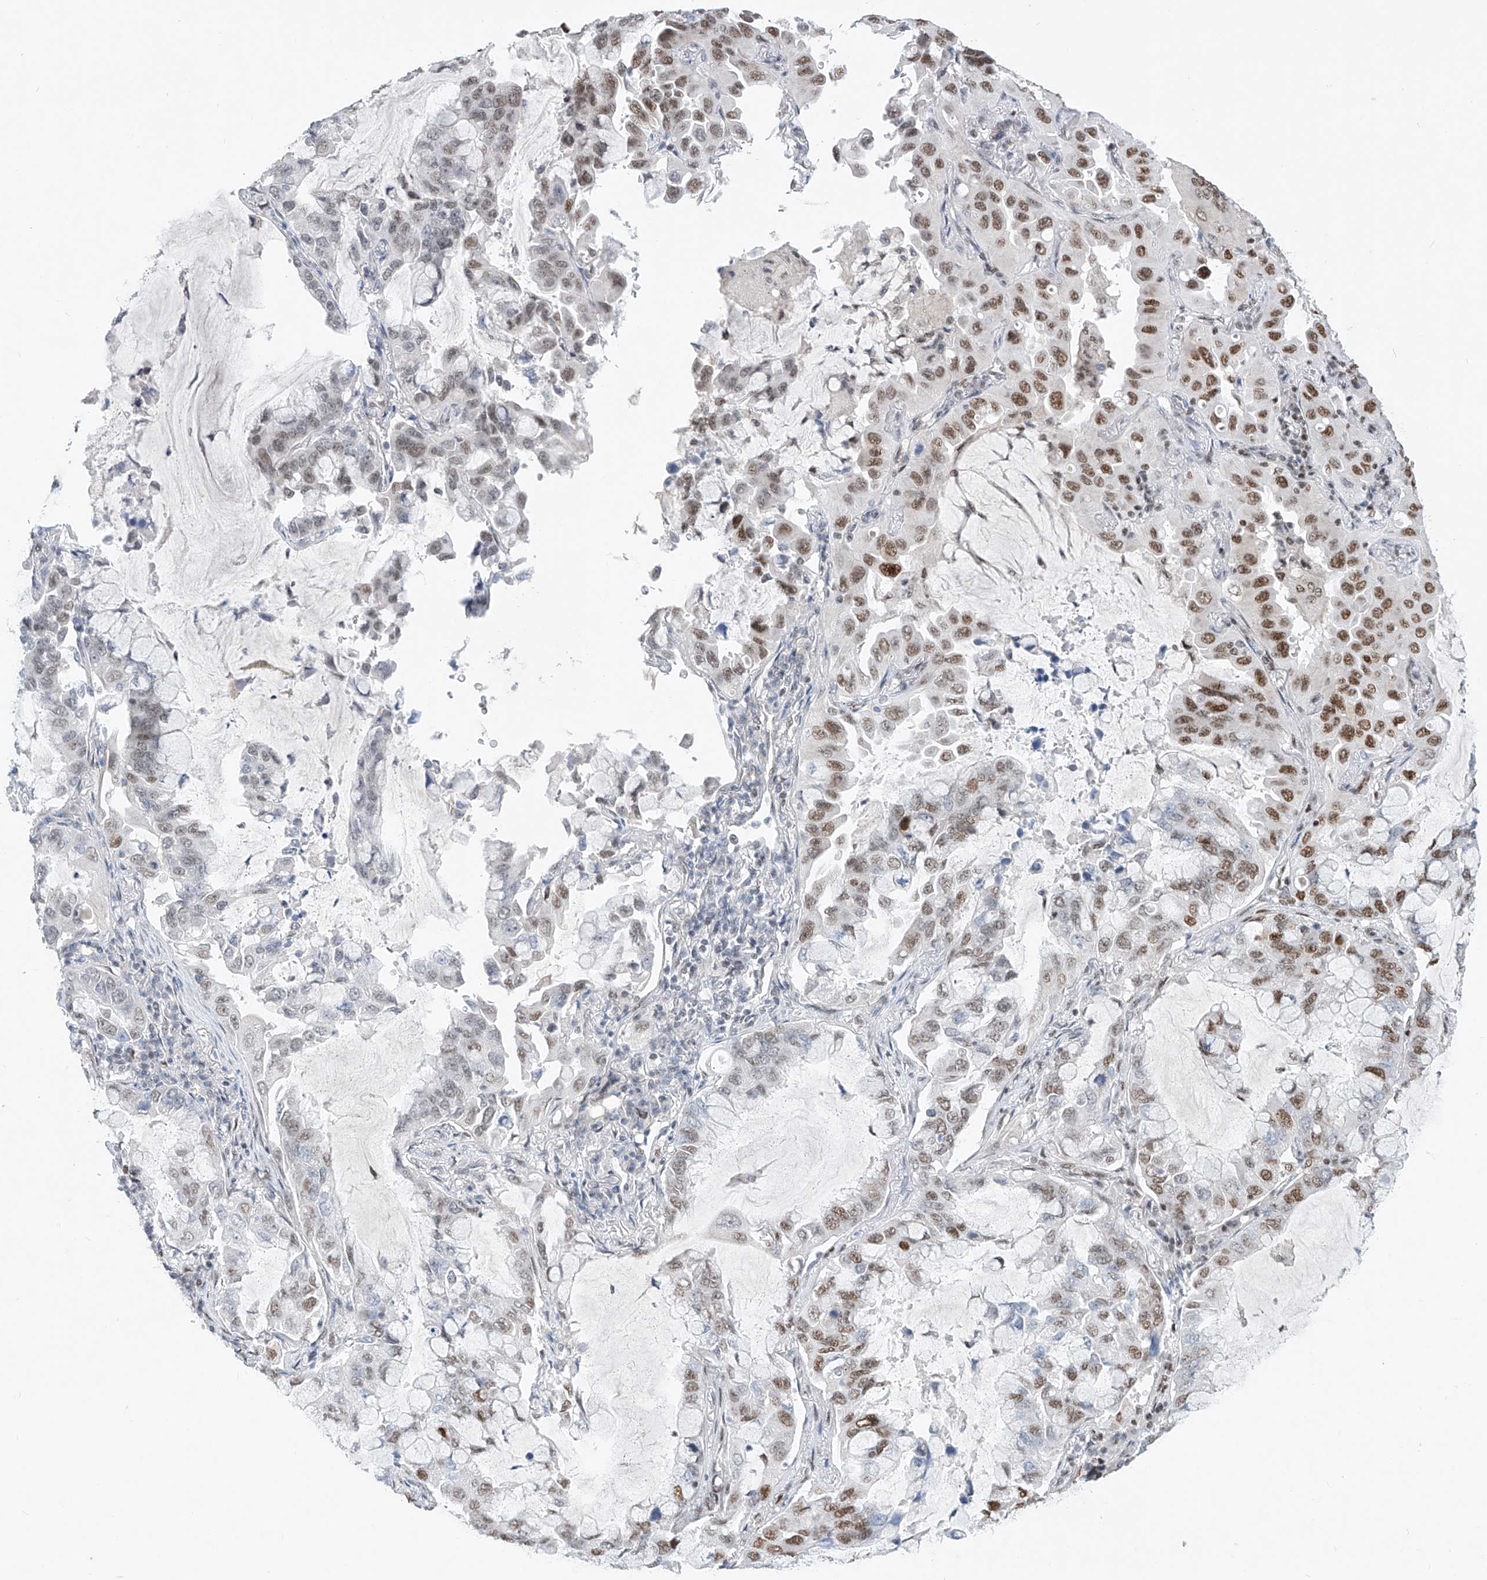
{"staining": {"intensity": "moderate", "quantity": ">75%", "location": "nuclear"}, "tissue": "lung cancer", "cell_type": "Tumor cells", "image_type": "cancer", "snomed": [{"axis": "morphology", "description": "Adenocarcinoma, NOS"}, {"axis": "topography", "description": "Lung"}], "caption": "A brown stain shows moderate nuclear expression of a protein in human lung adenocarcinoma tumor cells. The staining was performed using DAB (3,3'-diaminobenzidine) to visualize the protein expression in brown, while the nuclei were stained in blue with hematoxylin (Magnification: 20x).", "gene": "TAF4", "patient": {"sex": "male", "age": 64}}